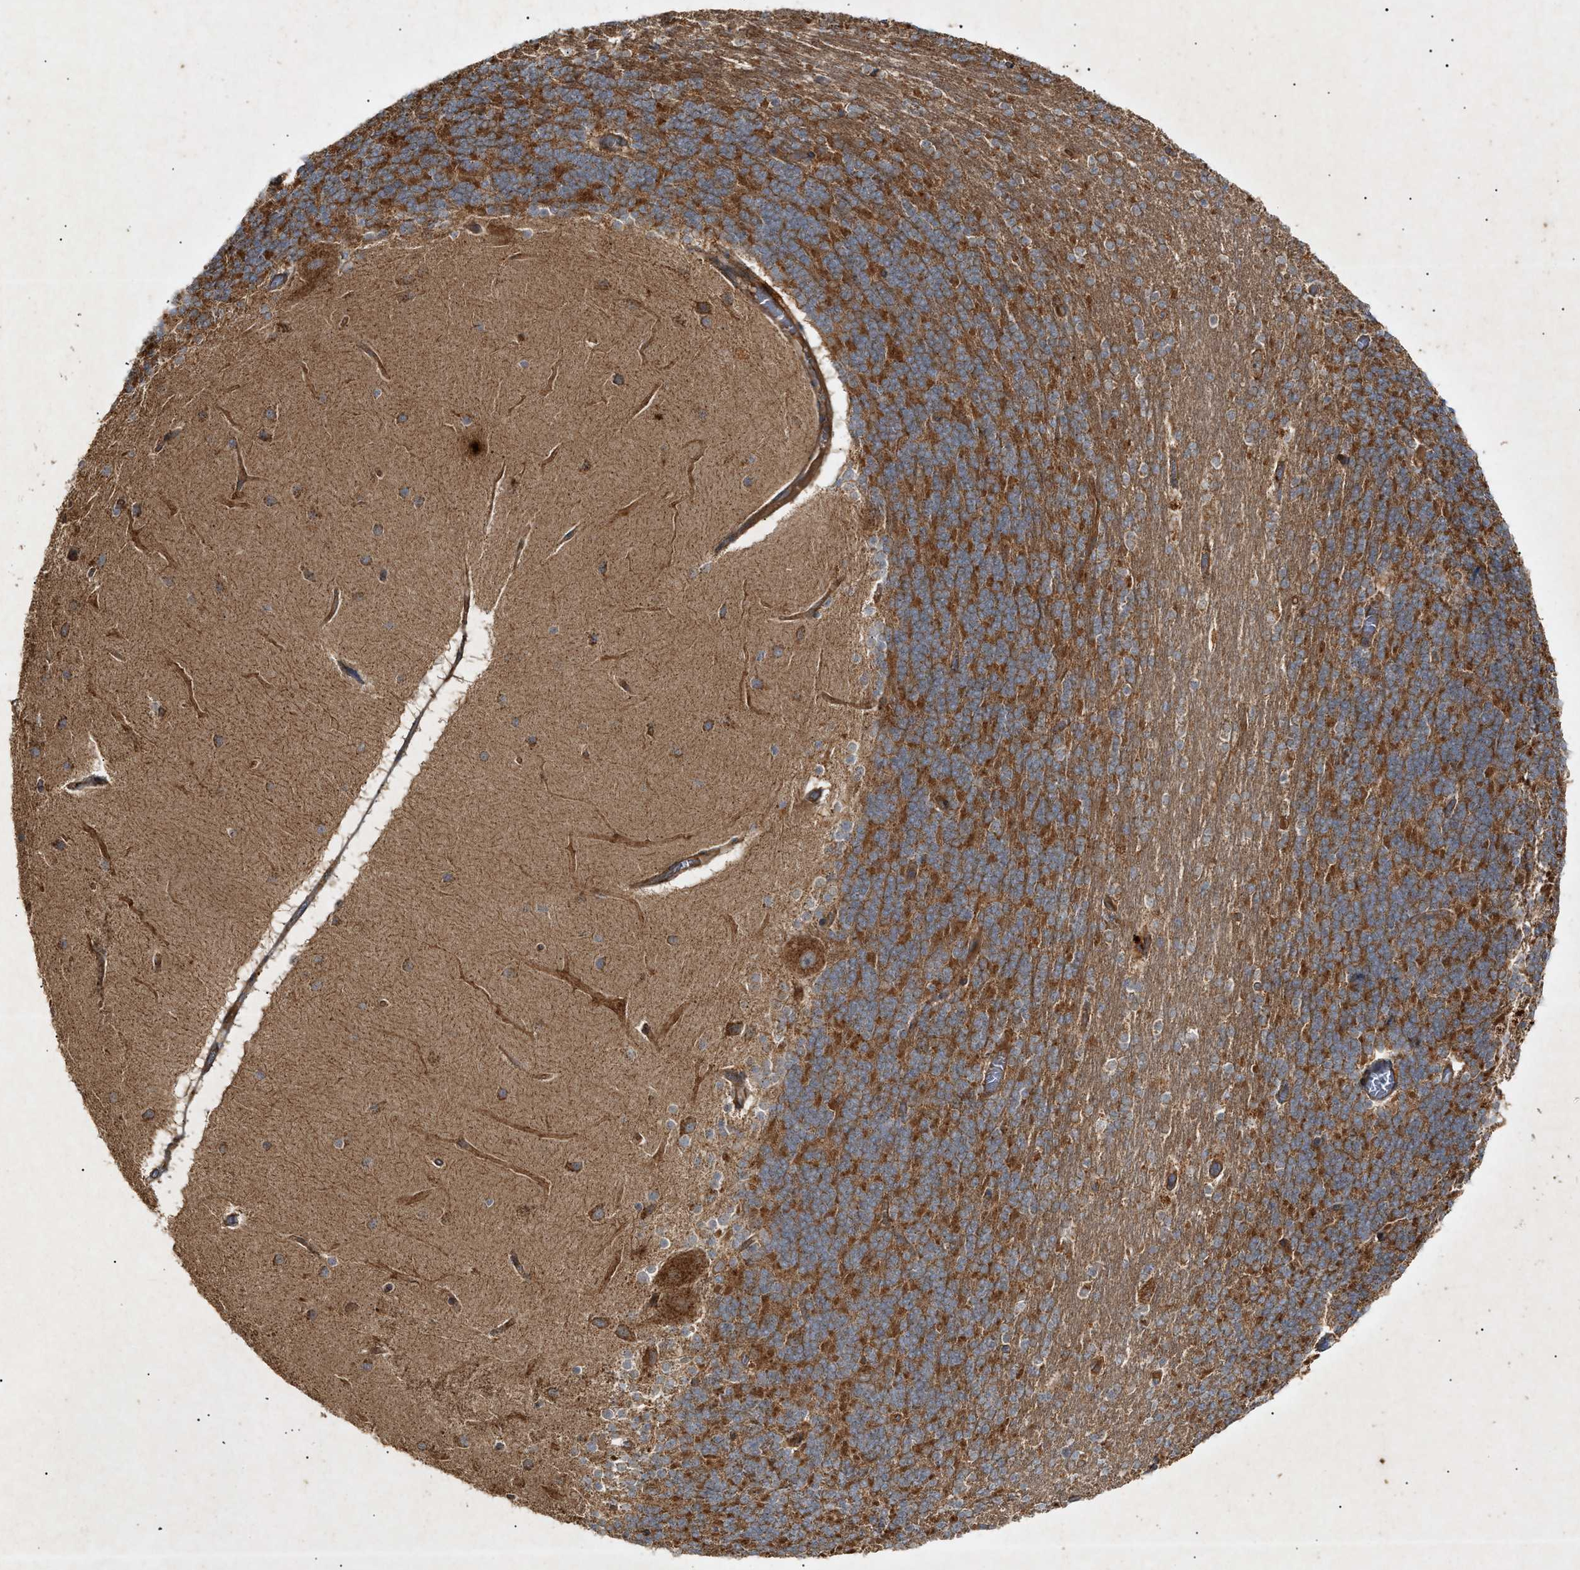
{"staining": {"intensity": "strong", "quantity": ">75%", "location": "cytoplasmic/membranous"}, "tissue": "cerebellum", "cell_type": "Cells in granular layer", "image_type": "normal", "snomed": [{"axis": "morphology", "description": "Normal tissue, NOS"}, {"axis": "topography", "description": "Cerebellum"}], "caption": "Protein expression analysis of unremarkable human cerebellum reveals strong cytoplasmic/membranous positivity in about >75% of cells in granular layer.", "gene": "MTCH1", "patient": {"sex": "female", "age": 54}}